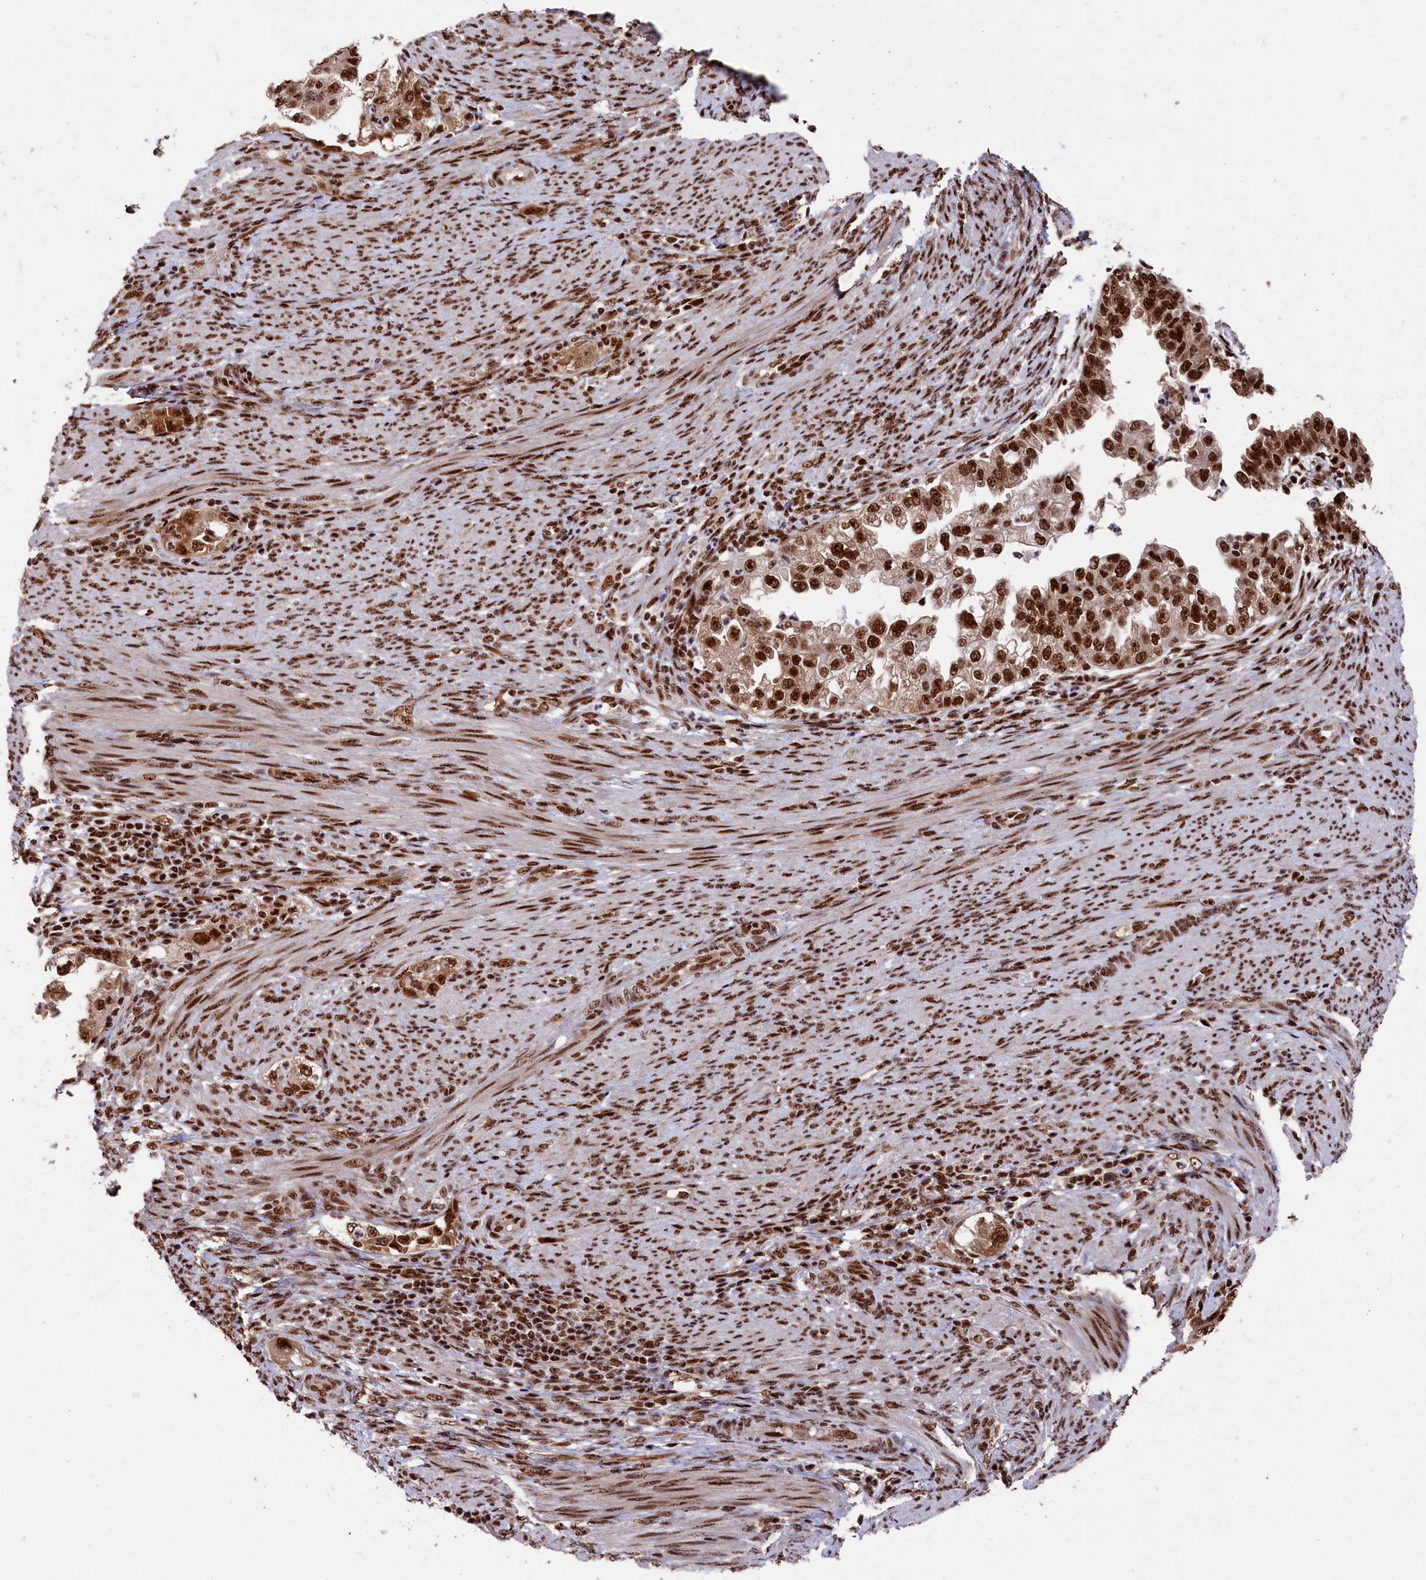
{"staining": {"intensity": "strong", "quantity": ">75%", "location": "nuclear"}, "tissue": "endometrial cancer", "cell_type": "Tumor cells", "image_type": "cancer", "snomed": [{"axis": "morphology", "description": "Adenocarcinoma, NOS"}, {"axis": "topography", "description": "Endometrium"}], "caption": "DAB immunohistochemical staining of endometrial adenocarcinoma demonstrates strong nuclear protein positivity in approximately >75% of tumor cells. Nuclei are stained in blue.", "gene": "PRPF31", "patient": {"sex": "female", "age": 85}}